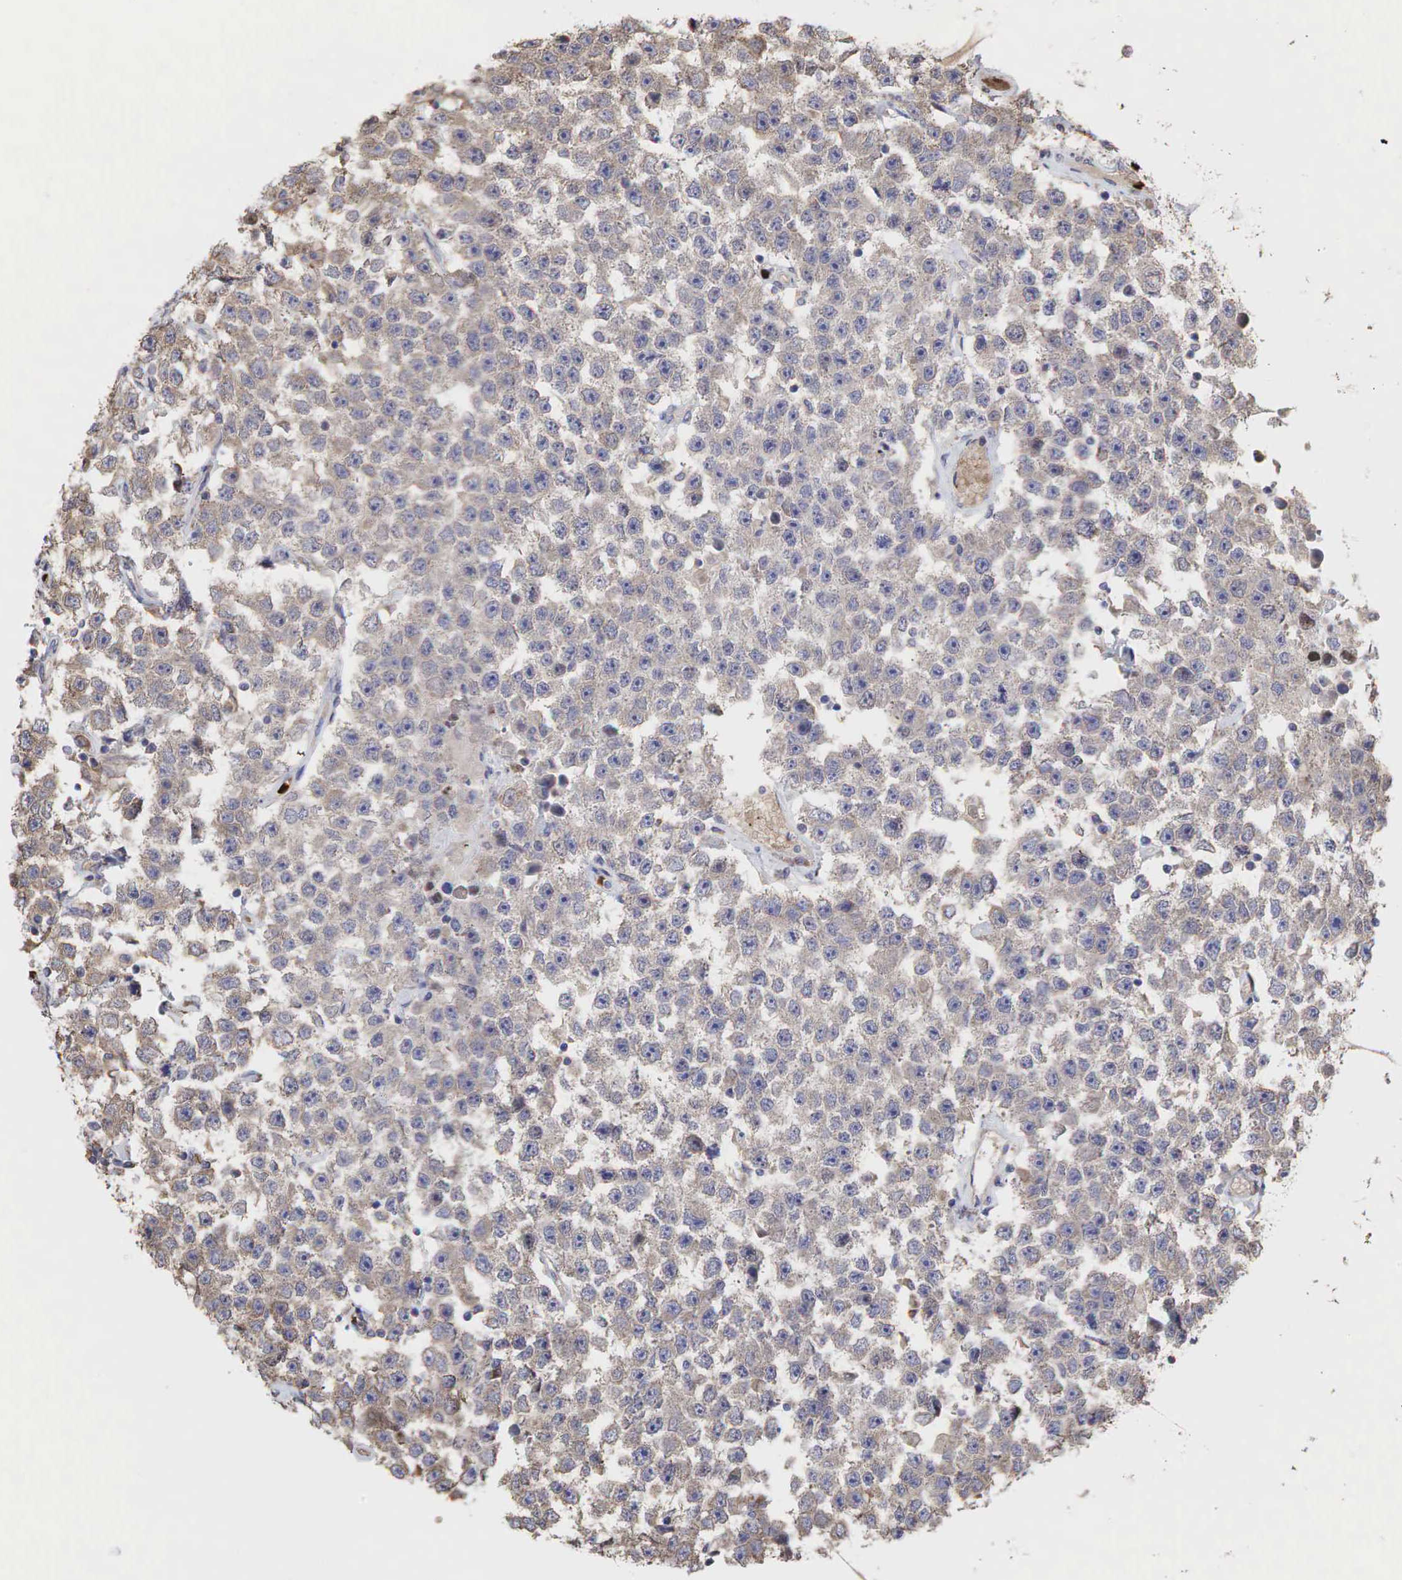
{"staining": {"intensity": "weak", "quantity": ">75%", "location": "cytoplasmic/membranous"}, "tissue": "testis cancer", "cell_type": "Tumor cells", "image_type": "cancer", "snomed": [{"axis": "morphology", "description": "Seminoma, NOS"}, {"axis": "topography", "description": "Testis"}], "caption": "A brown stain highlights weak cytoplasmic/membranous positivity of a protein in testis cancer (seminoma) tumor cells.", "gene": "PABPC5", "patient": {"sex": "male", "age": 52}}